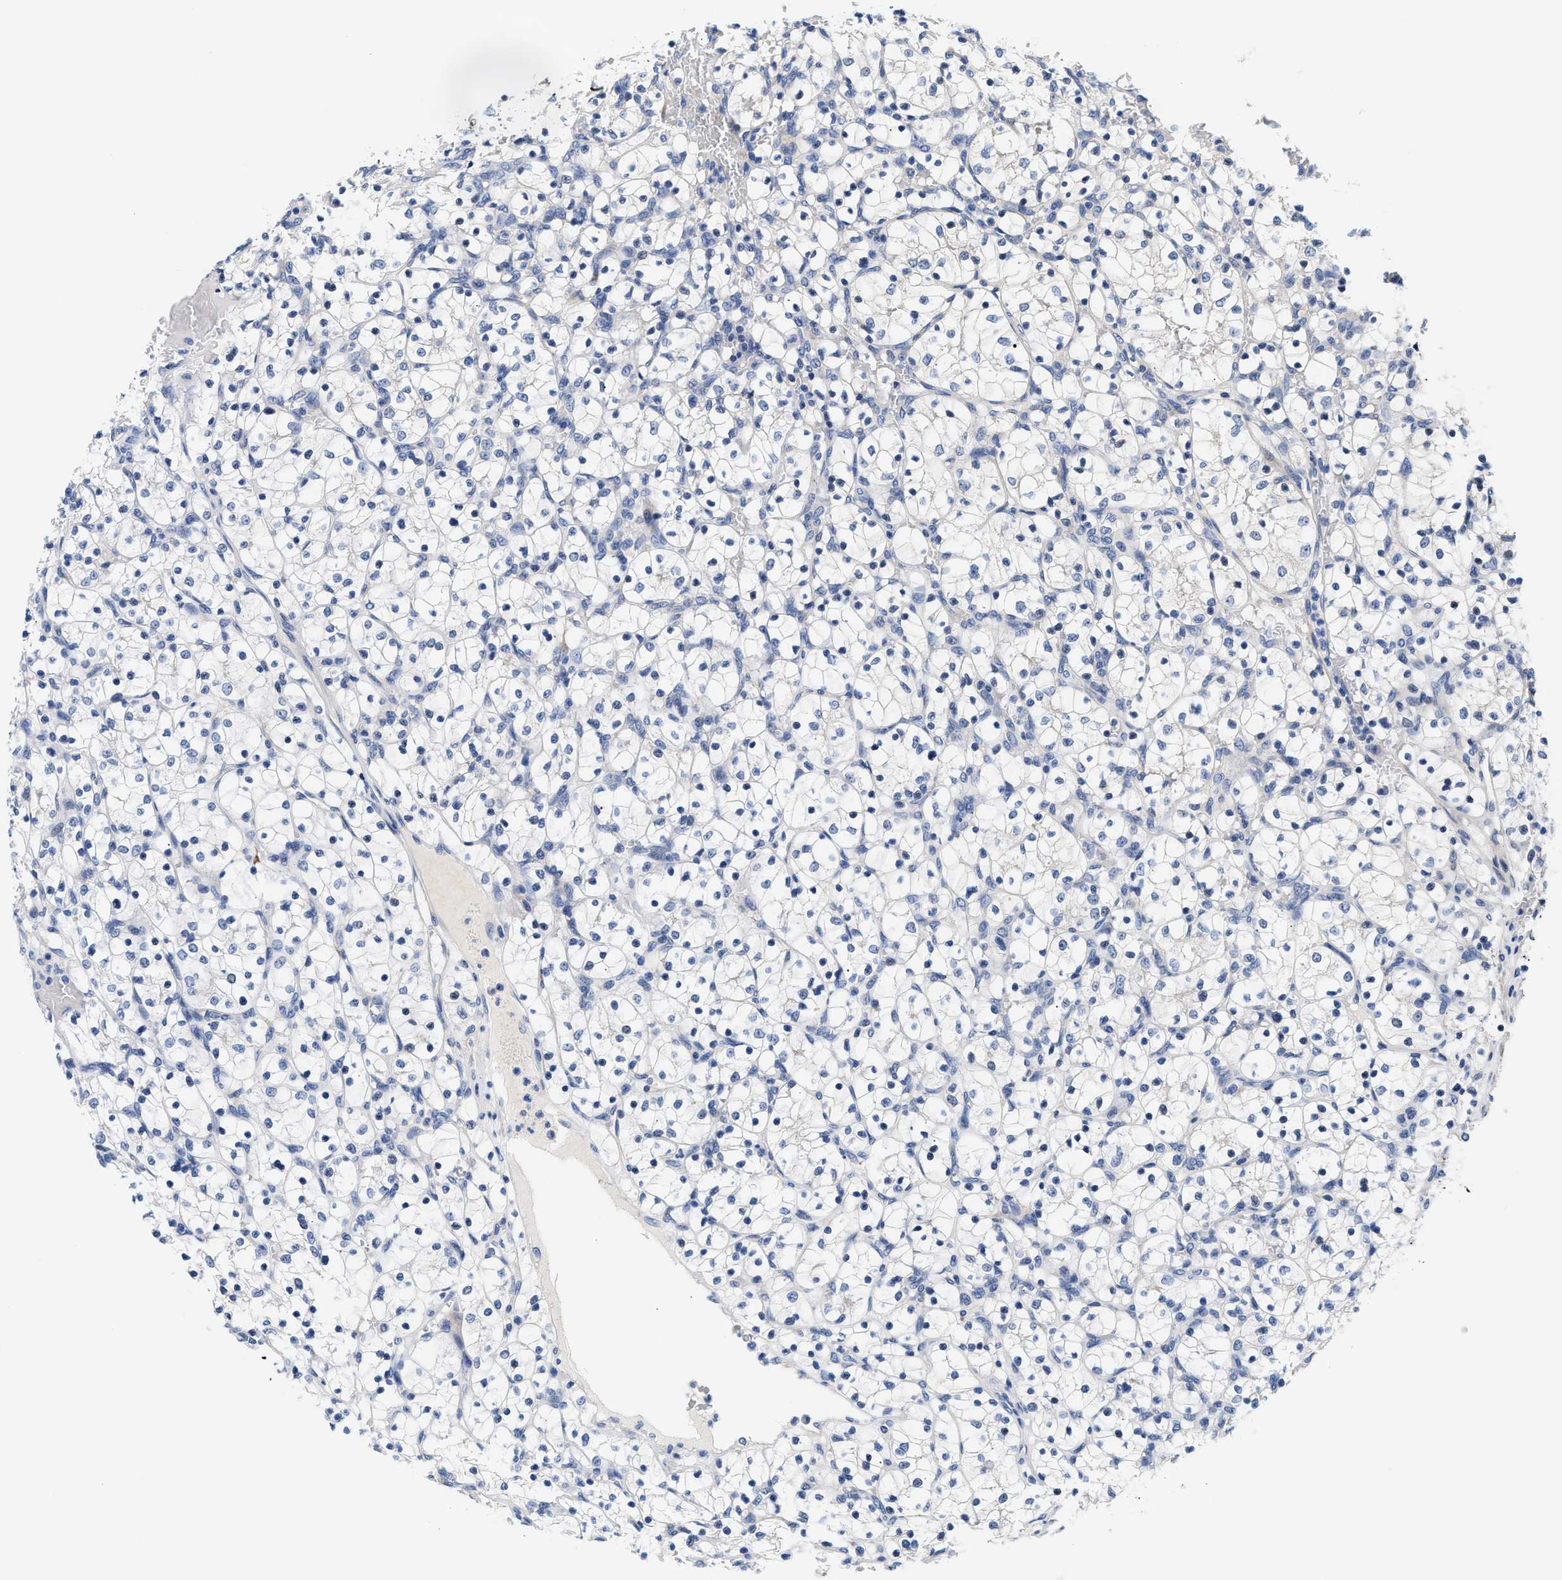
{"staining": {"intensity": "negative", "quantity": "none", "location": "none"}, "tissue": "renal cancer", "cell_type": "Tumor cells", "image_type": "cancer", "snomed": [{"axis": "morphology", "description": "Adenocarcinoma, NOS"}, {"axis": "topography", "description": "Kidney"}], "caption": "High power microscopy image of an immunohistochemistry histopathology image of renal cancer (adenocarcinoma), revealing no significant staining in tumor cells. The staining was performed using DAB (3,3'-diaminobenzidine) to visualize the protein expression in brown, while the nuclei were stained in blue with hematoxylin (Magnification: 20x).", "gene": "ACTL7B", "patient": {"sex": "female", "age": 69}}